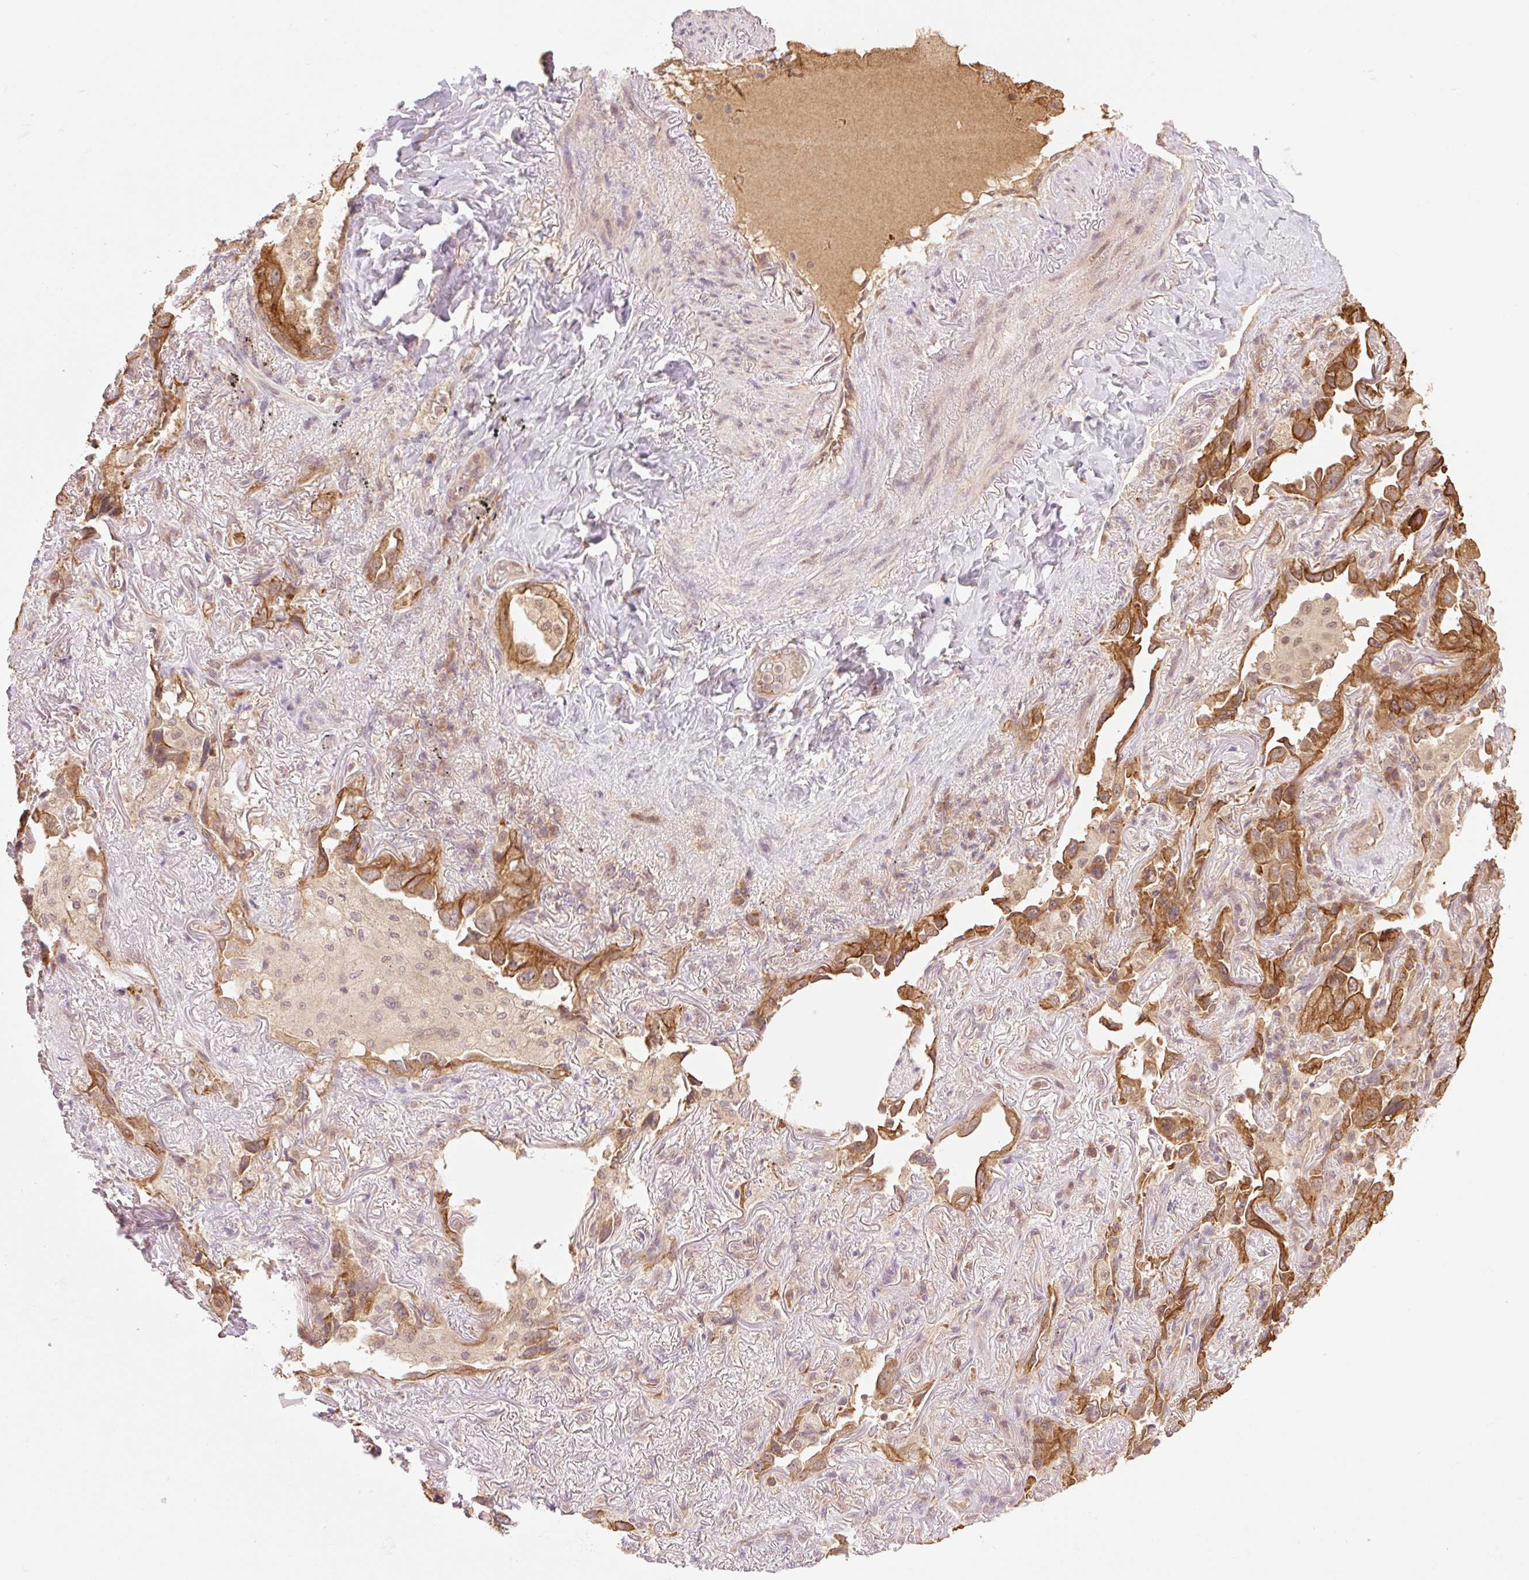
{"staining": {"intensity": "moderate", "quantity": ">75%", "location": "cytoplasmic/membranous"}, "tissue": "lung cancer", "cell_type": "Tumor cells", "image_type": "cancer", "snomed": [{"axis": "morphology", "description": "Adenocarcinoma, NOS"}, {"axis": "topography", "description": "Lung"}], "caption": "High-magnification brightfield microscopy of lung adenocarcinoma stained with DAB (3,3'-diaminobenzidine) (brown) and counterstained with hematoxylin (blue). tumor cells exhibit moderate cytoplasmic/membranous positivity is identified in approximately>75% of cells.", "gene": "YJU2B", "patient": {"sex": "female", "age": 69}}